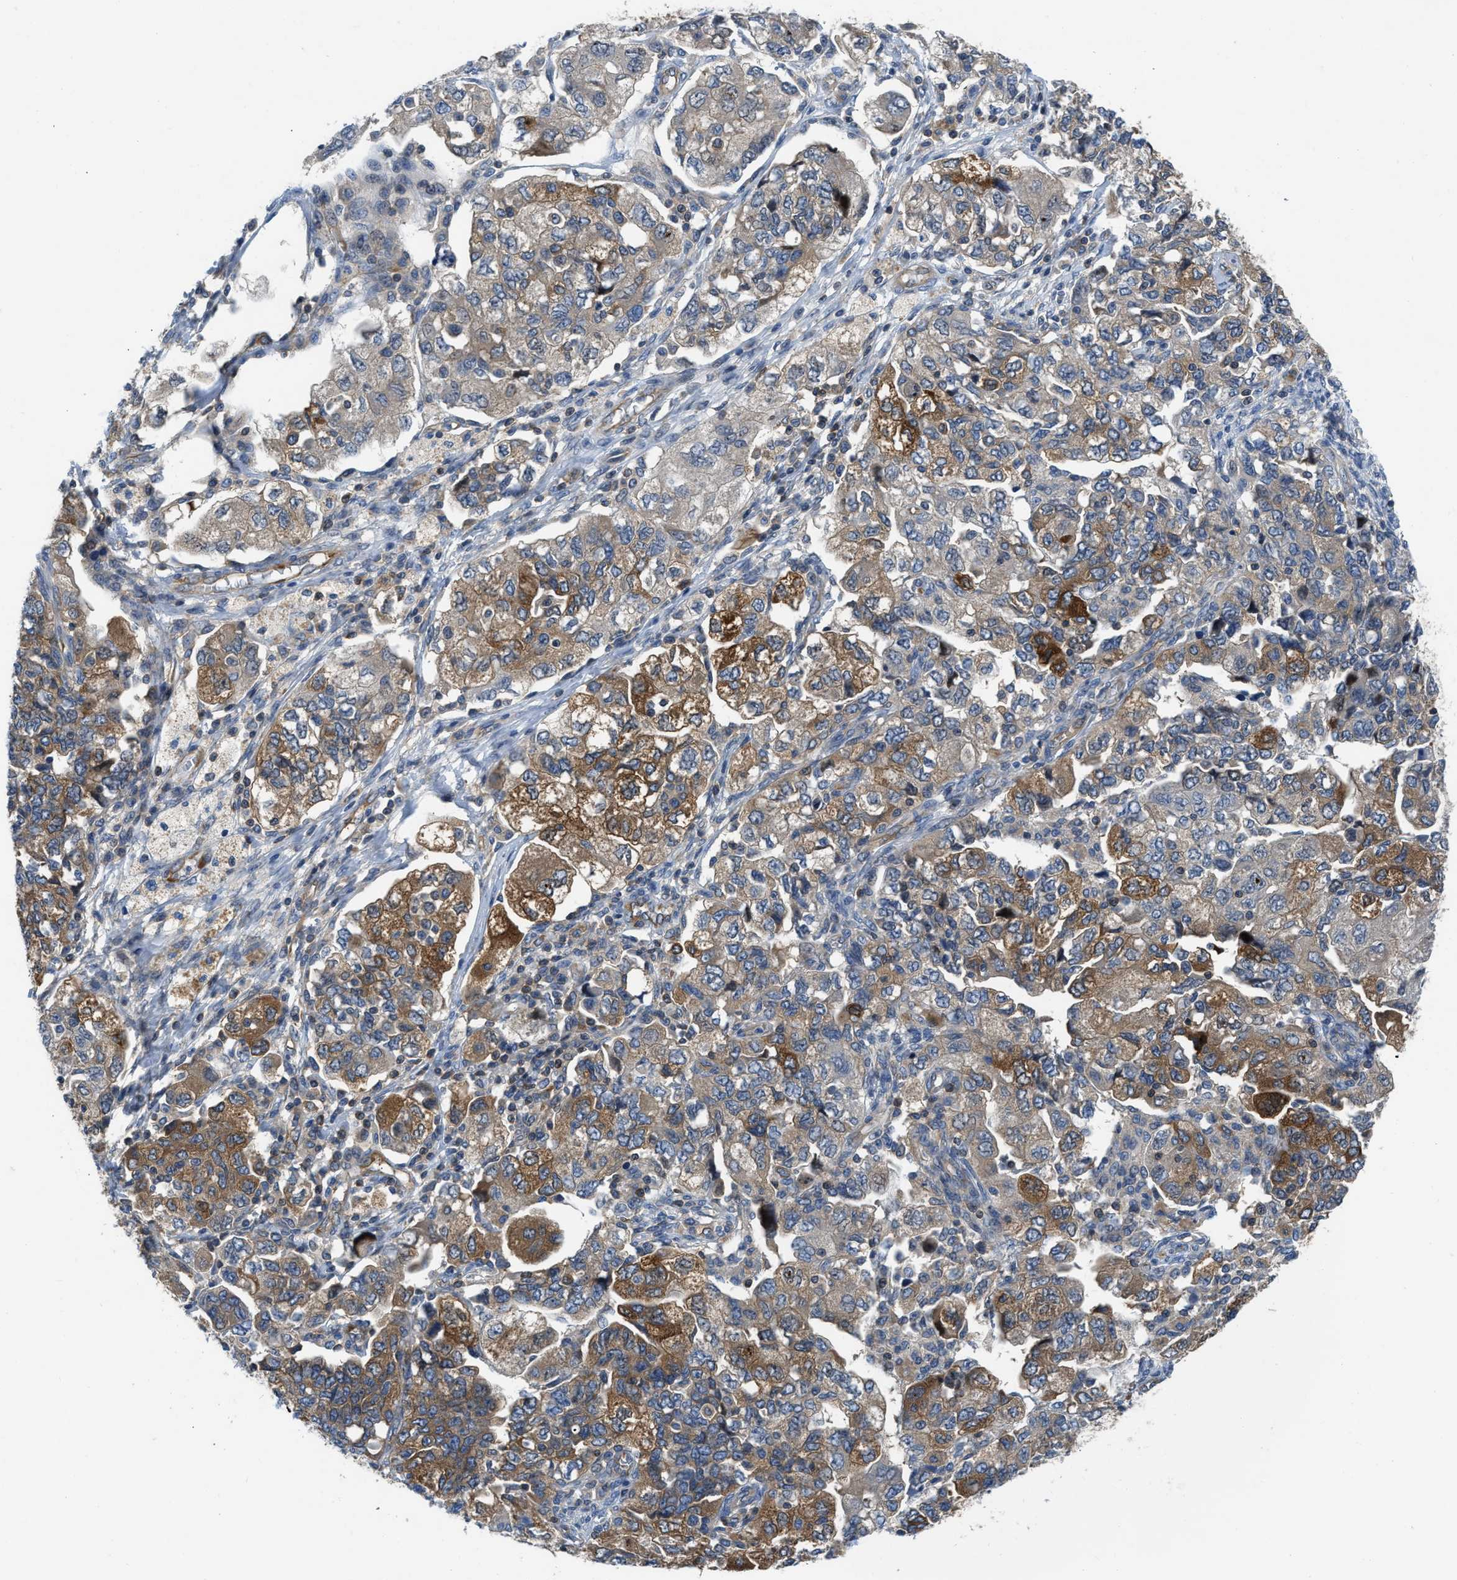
{"staining": {"intensity": "strong", "quantity": "<25%", "location": "cytoplasmic/membranous"}, "tissue": "ovarian cancer", "cell_type": "Tumor cells", "image_type": "cancer", "snomed": [{"axis": "morphology", "description": "Carcinoma, NOS"}, {"axis": "morphology", "description": "Cystadenocarcinoma, serous, NOS"}, {"axis": "topography", "description": "Ovary"}], "caption": "Human ovarian serous cystadenocarcinoma stained with a protein marker exhibits strong staining in tumor cells.", "gene": "PFKP", "patient": {"sex": "female", "age": 69}}